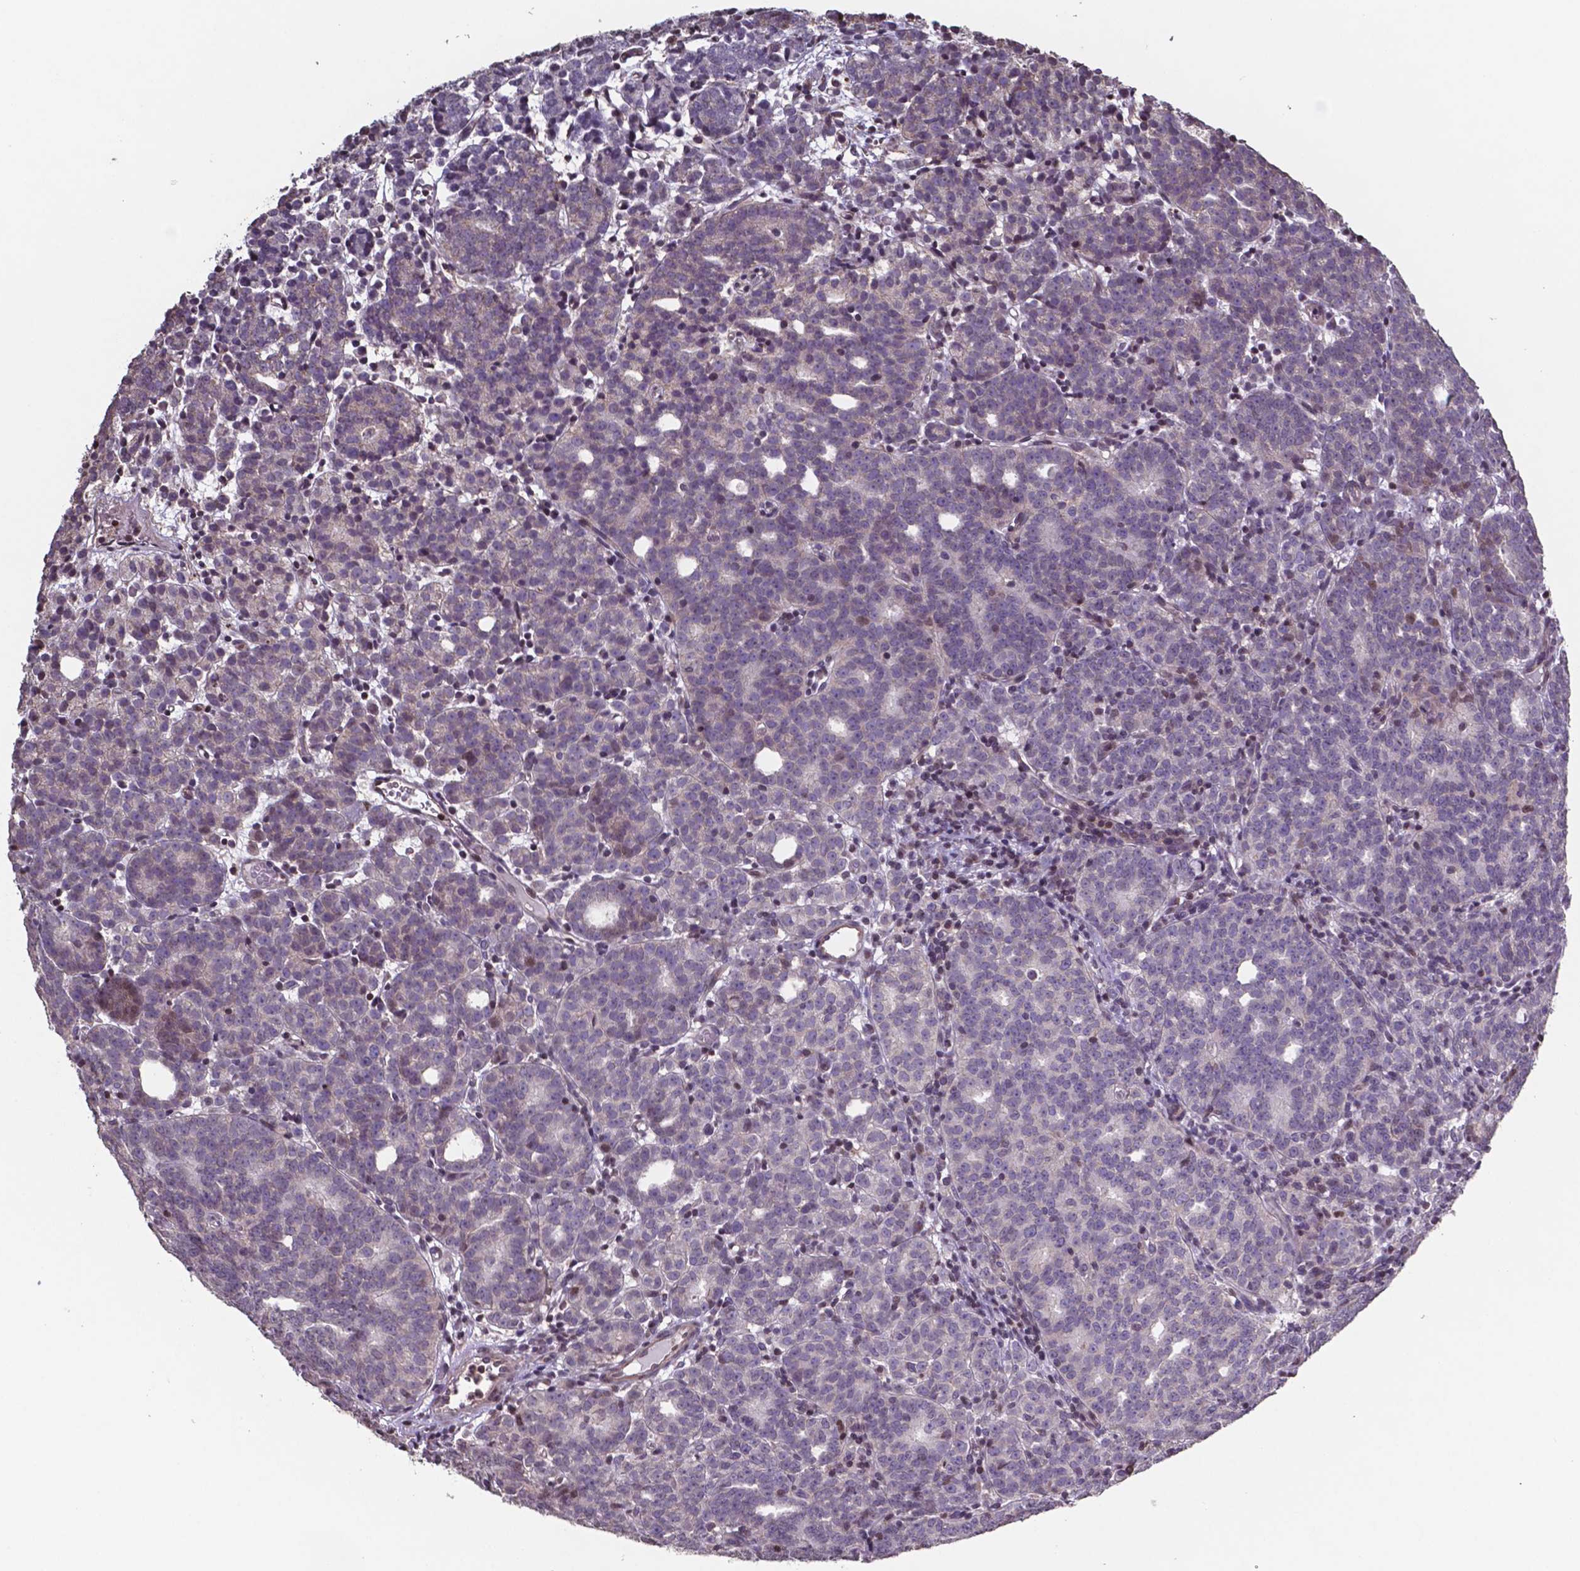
{"staining": {"intensity": "negative", "quantity": "none", "location": "none"}, "tissue": "prostate cancer", "cell_type": "Tumor cells", "image_type": "cancer", "snomed": [{"axis": "morphology", "description": "Adenocarcinoma, High grade"}, {"axis": "topography", "description": "Prostate"}], "caption": "Prostate cancer was stained to show a protein in brown. There is no significant staining in tumor cells.", "gene": "MLC1", "patient": {"sex": "male", "age": 53}}